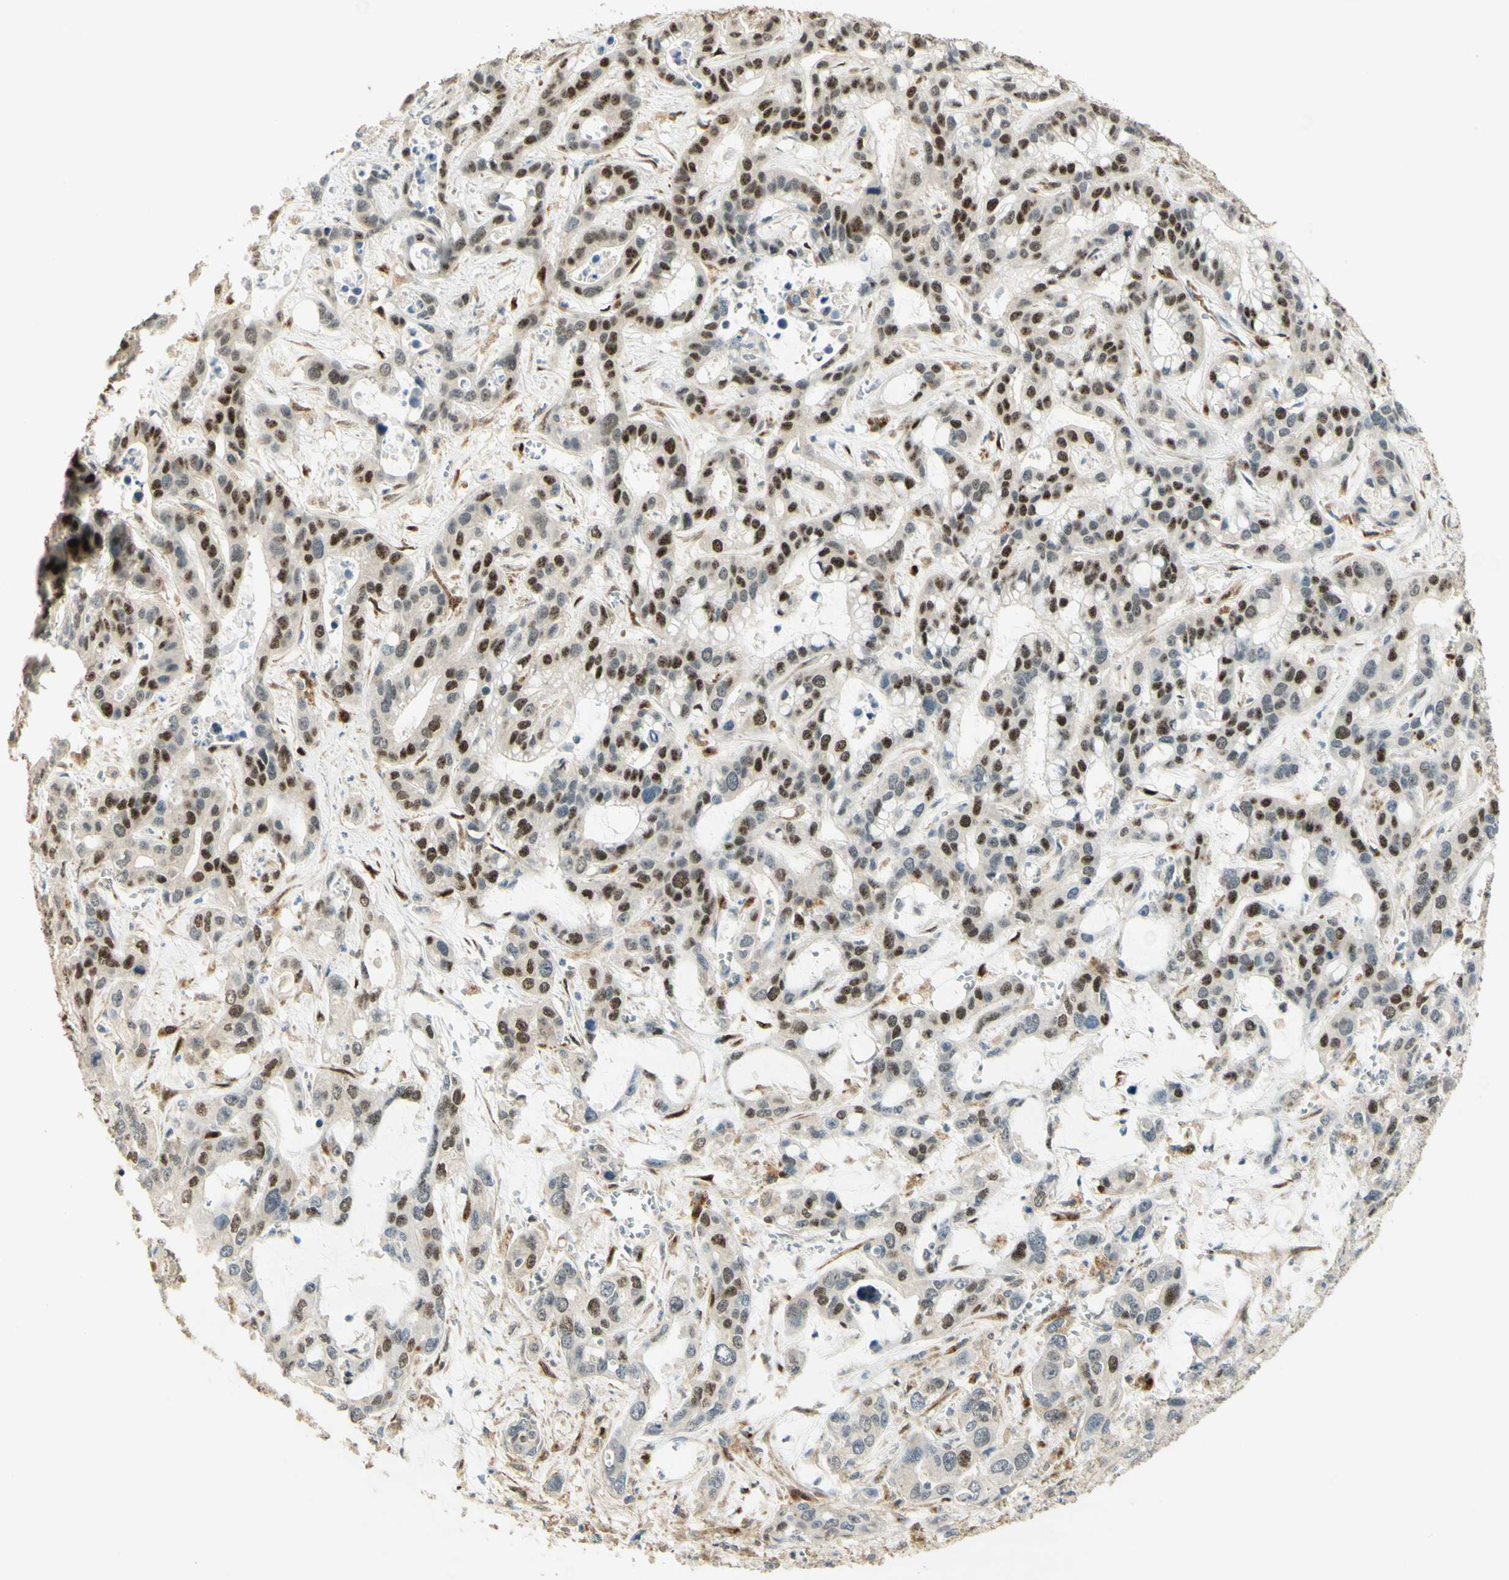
{"staining": {"intensity": "moderate", "quantity": "25%-75%", "location": "nuclear"}, "tissue": "liver cancer", "cell_type": "Tumor cells", "image_type": "cancer", "snomed": [{"axis": "morphology", "description": "Cholangiocarcinoma"}, {"axis": "topography", "description": "Liver"}], "caption": "Immunohistochemistry (DAB) staining of human cholangiocarcinoma (liver) demonstrates moderate nuclear protein staining in approximately 25%-75% of tumor cells. The staining was performed using DAB to visualize the protein expression in brown, while the nuclei were stained in blue with hematoxylin (Magnification: 20x).", "gene": "FOXP1", "patient": {"sex": "female", "age": 65}}